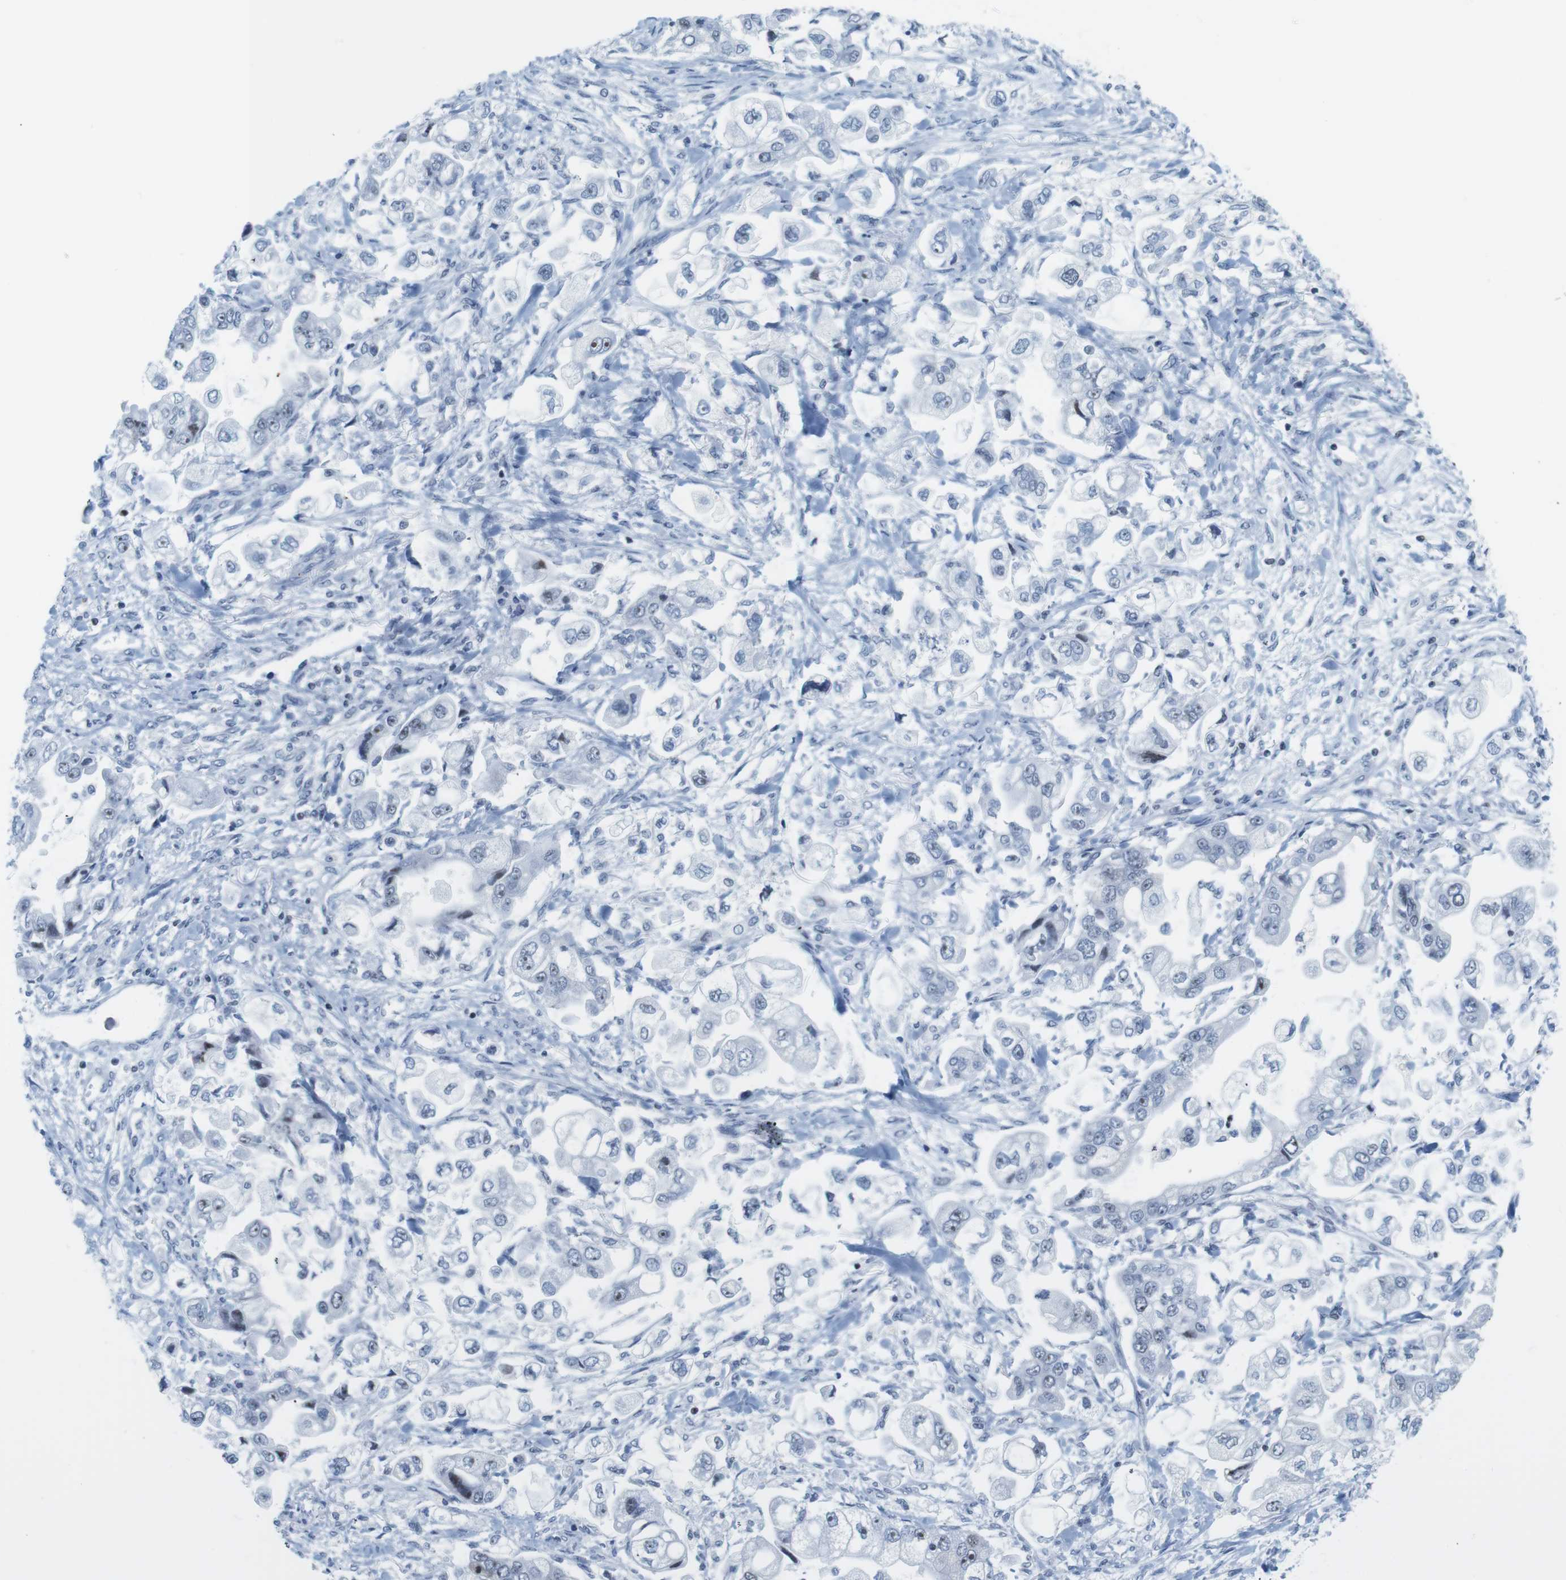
{"staining": {"intensity": "weak", "quantity": "<25%", "location": "nuclear"}, "tissue": "stomach cancer", "cell_type": "Tumor cells", "image_type": "cancer", "snomed": [{"axis": "morphology", "description": "Normal tissue, NOS"}, {"axis": "morphology", "description": "Adenocarcinoma, NOS"}, {"axis": "topography", "description": "Stomach"}], "caption": "High magnification brightfield microscopy of stomach cancer (adenocarcinoma) stained with DAB (3,3'-diaminobenzidine) (brown) and counterstained with hematoxylin (blue): tumor cells show no significant positivity.", "gene": "NIFK", "patient": {"sex": "male", "age": 62}}